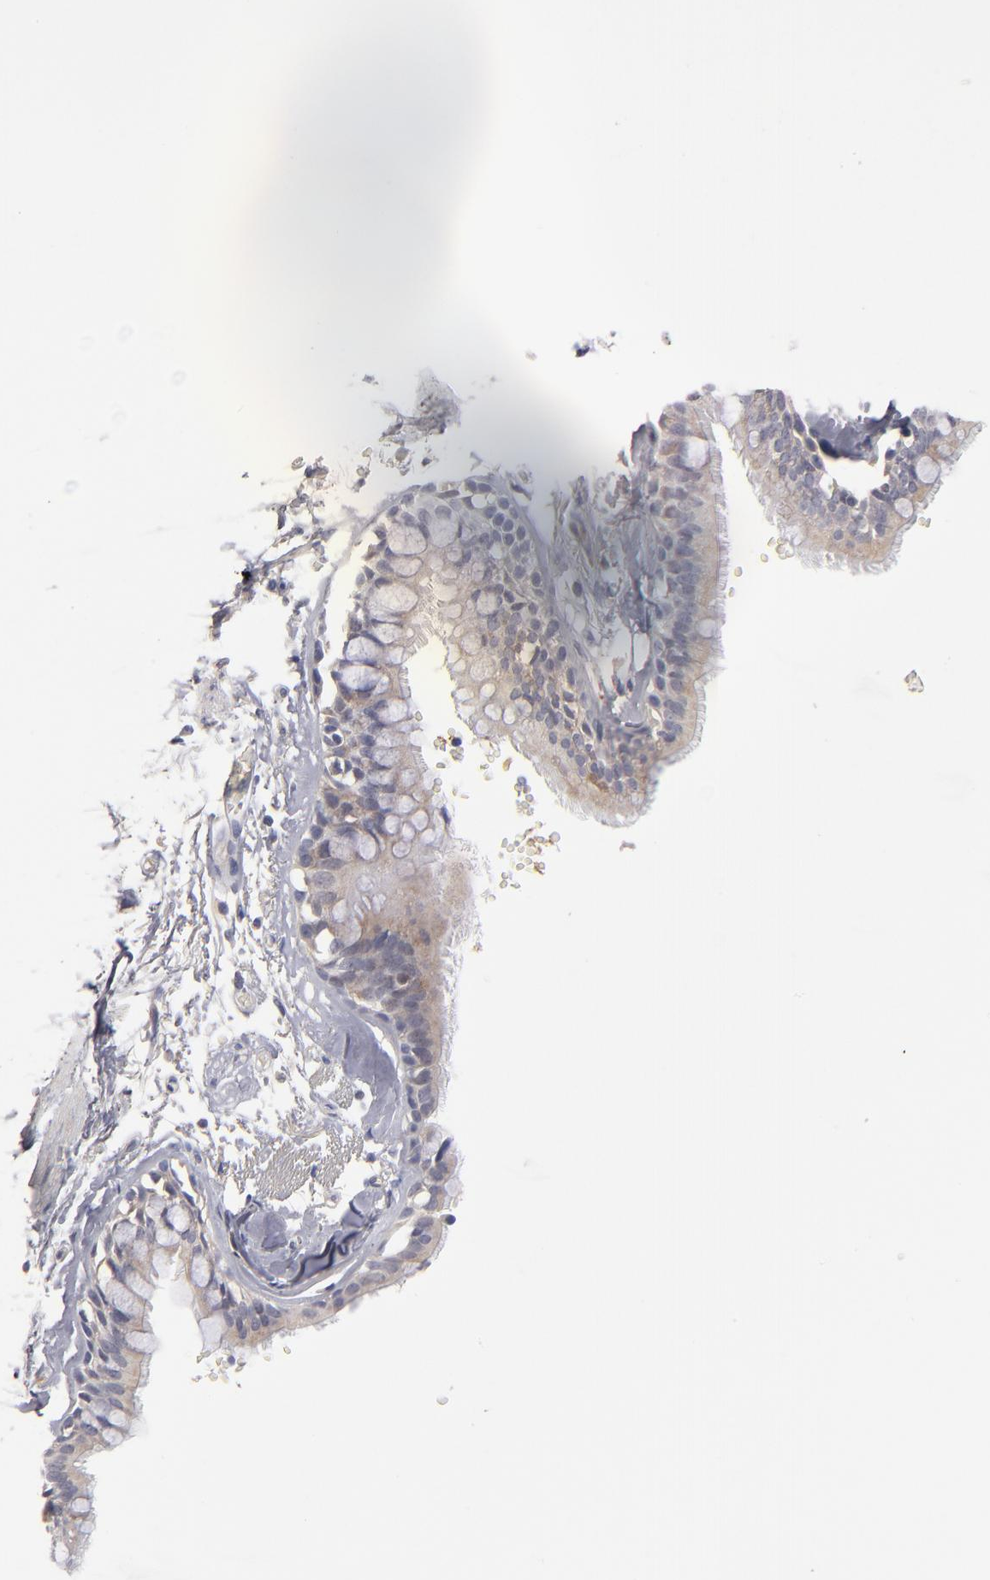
{"staining": {"intensity": "moderate", "quantity": ">75%", "location": "cytoplasmic/membranous"}, "tissue": "bronchus", "cell_type": "Respiratory epithelial cells", "image_type": "normal", "snomed": [{"axis": "morphology", "description": "Normal tissue, NOS"}, {"axis": "topography", "description": "Bronchus"}, {"axis": "topography", "description": "Lung"}], "caption": "A high-resolution micrograph shows IHC staining of unremarkable bronchus, which exhibits moderate cytoplasmic/membranous positivity in approximately >75% of respiratory epithelial cells. Immunohistochemistry stains the protein of interest in brown and the nuclei are stained blue.", "gene": "EXD2", "patient": {"sex": "female", "age": 56}}